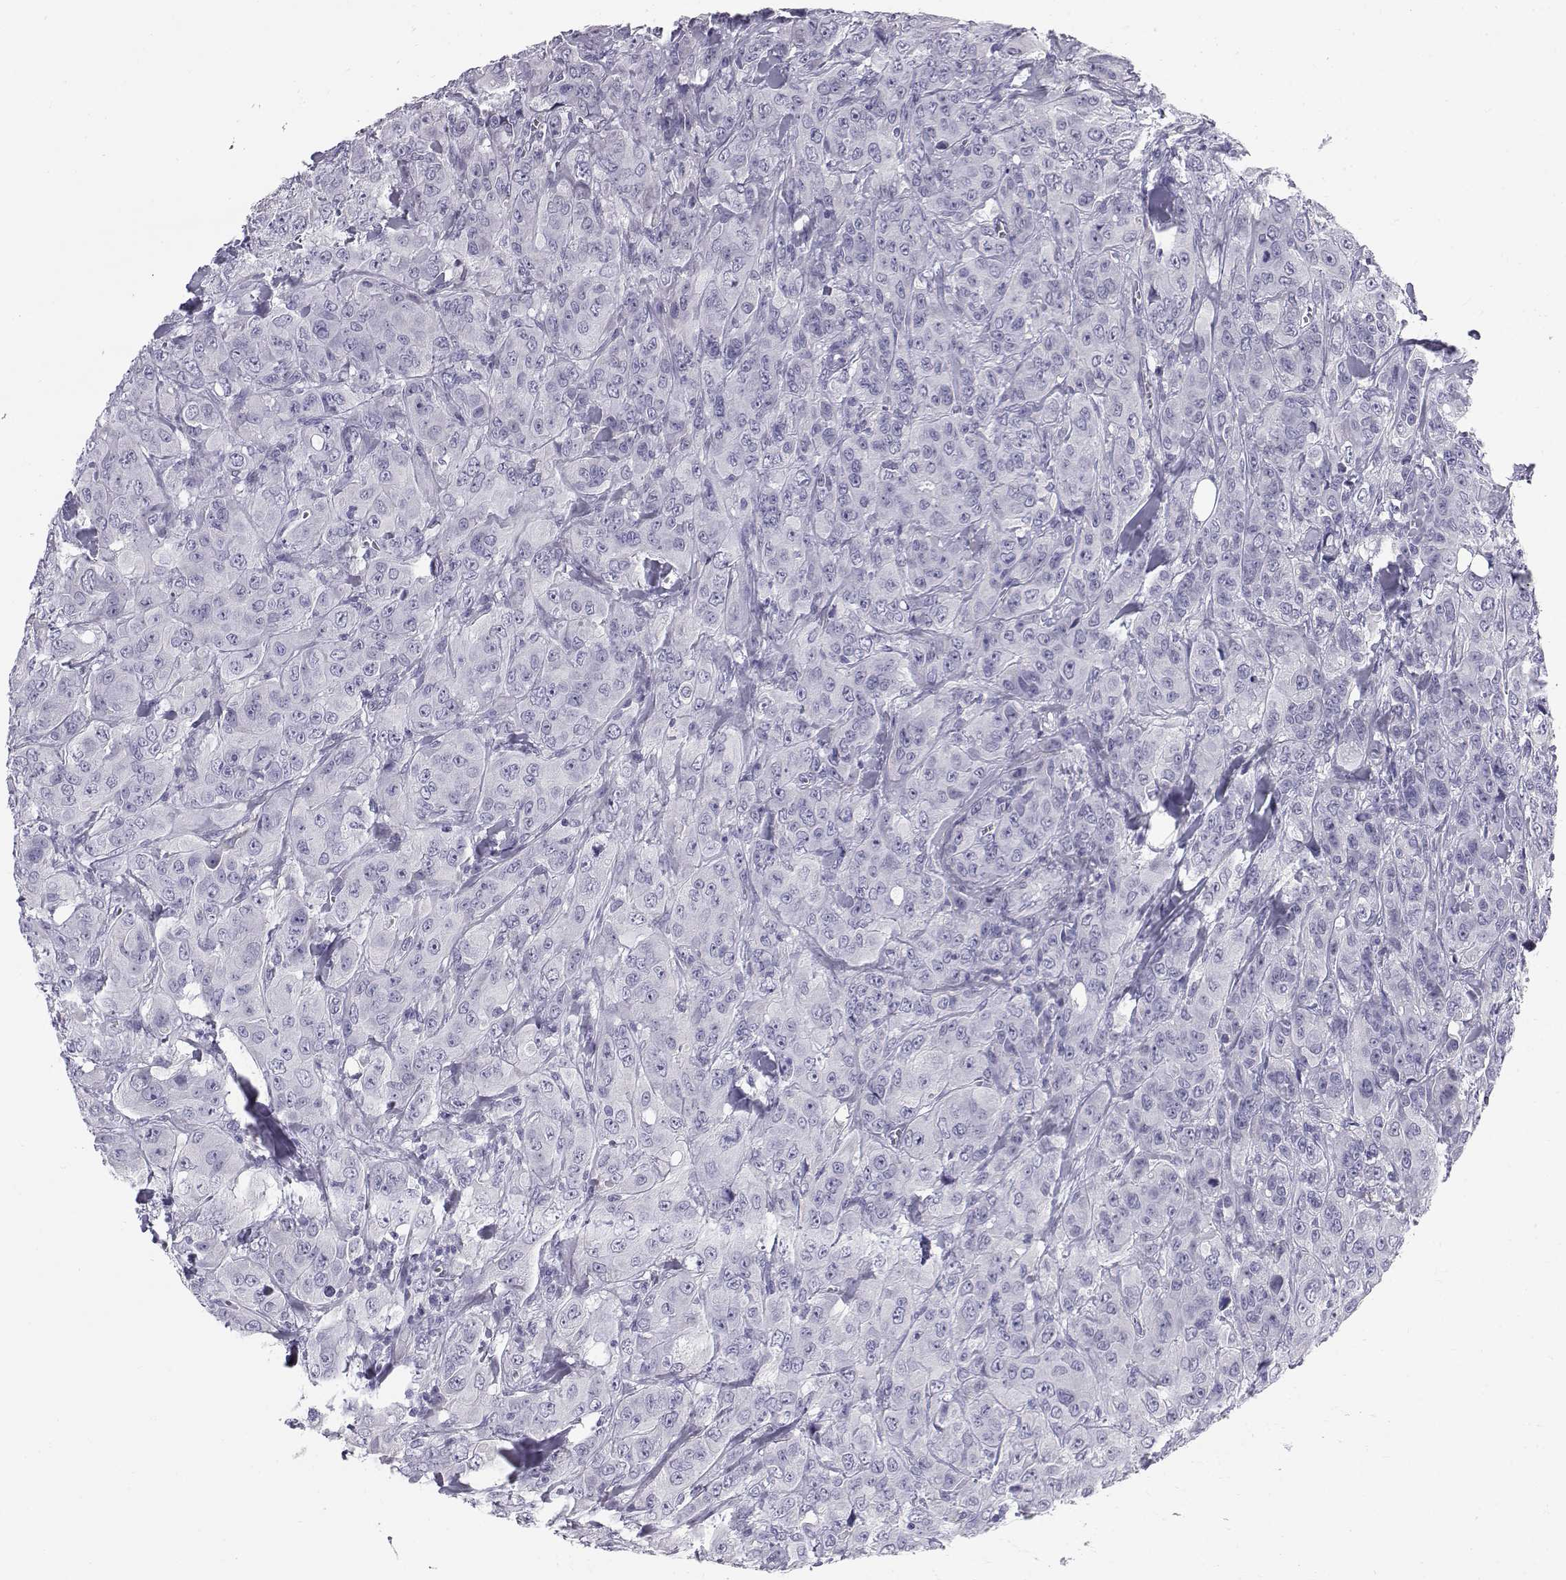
{"staining": {"intensity": "negative", "quantity": "none", "location": "none"}, "tissue": "breast cancer", "cell_type": "Tumor cells", "image_type": "cancer", "snomed": [{"axis": "morphology", "description": "Duct carcinoma"}, {"axis": "topography", "description": "Breast"}], "caption": "Micrograph shows no protein expression in tumor cells of breast cancer tissue.", "gene": "RNASE12", "patient": {"sex": "female", "age": 43}}